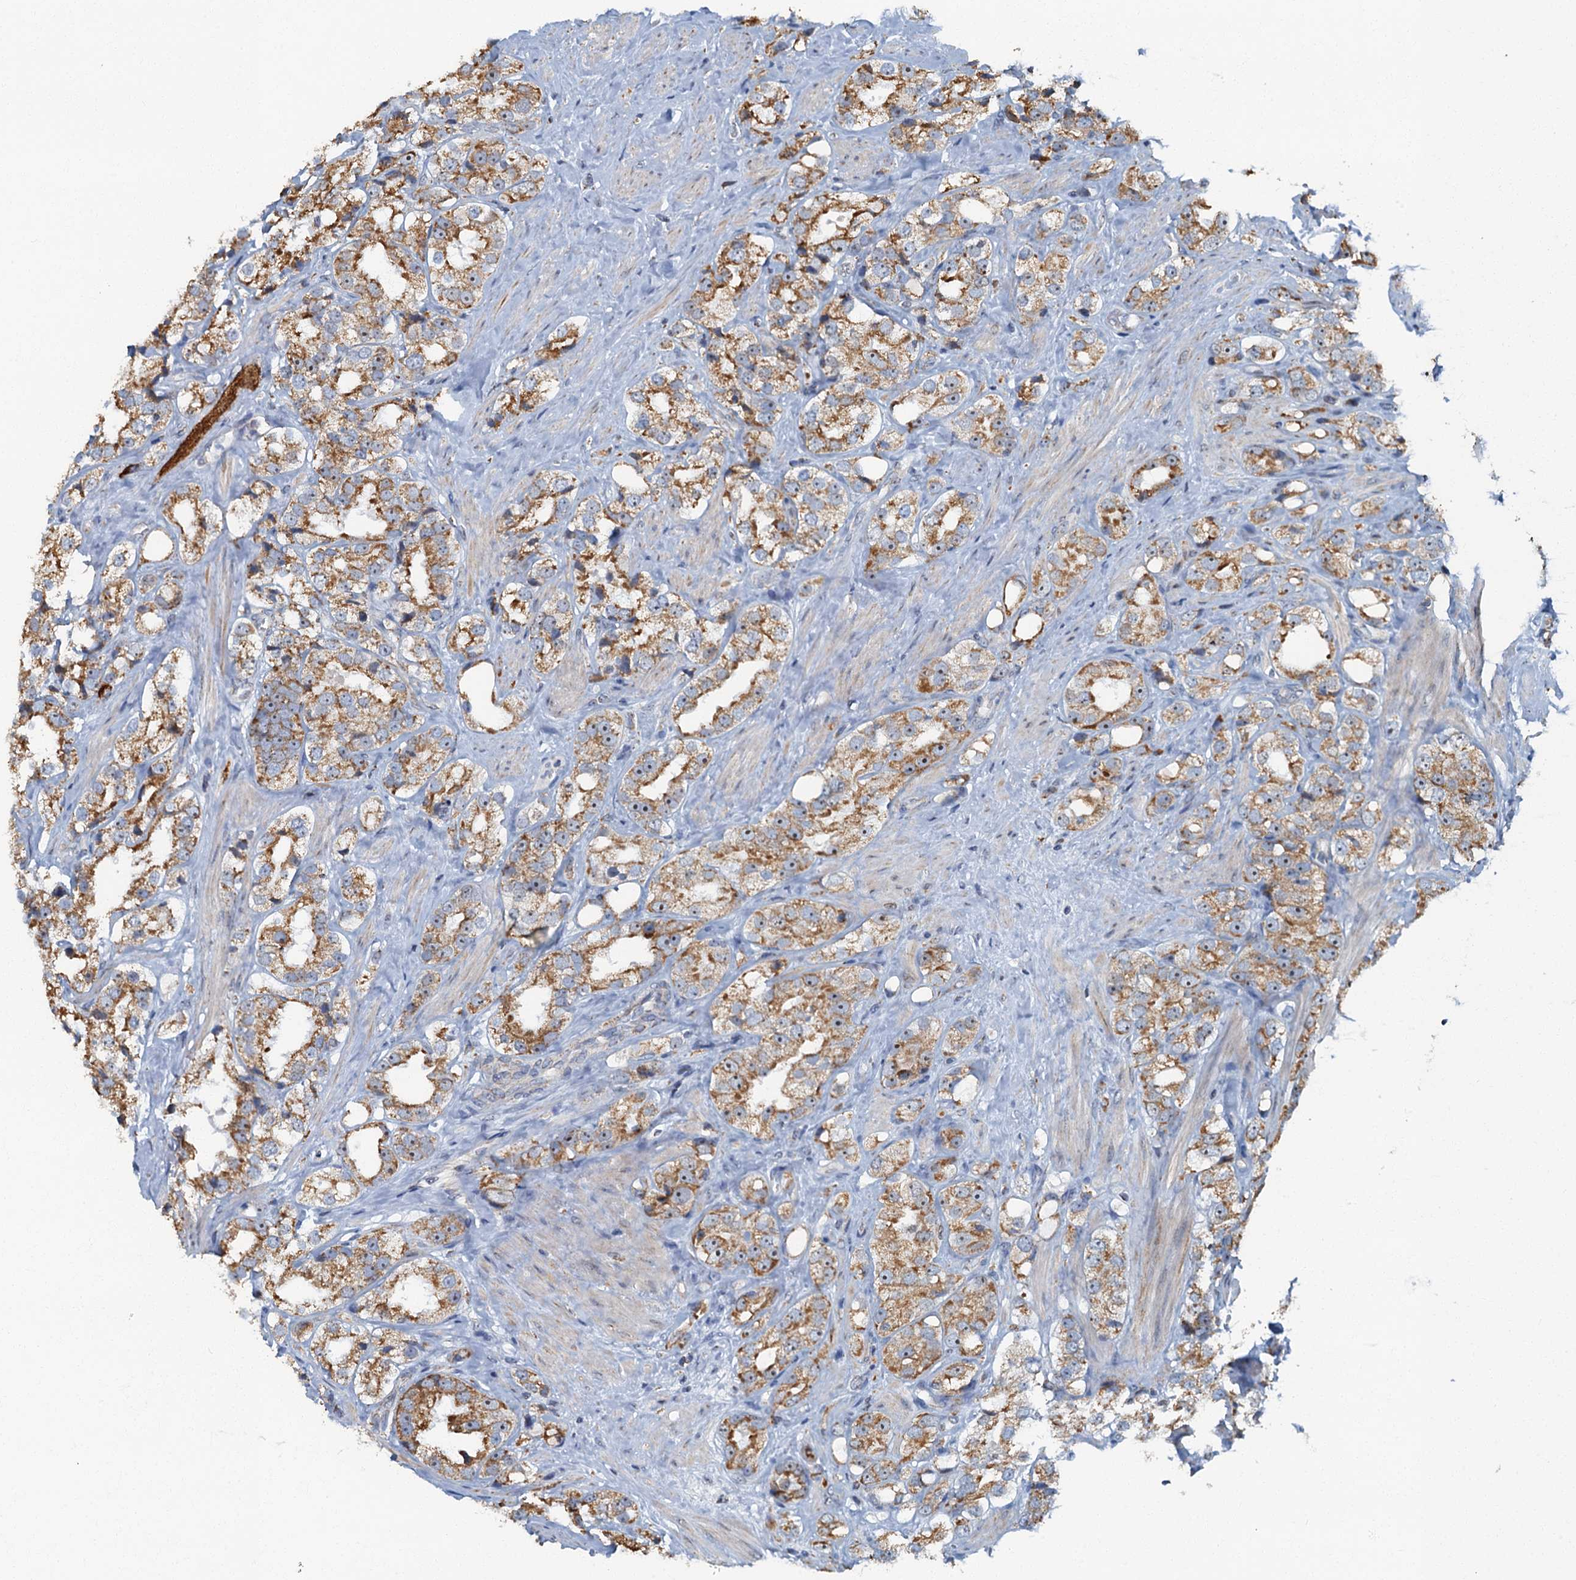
{"staining": {"intensity": "moderate", "quantity": ">75%", "location": "cytoplasmic/membranous"}, "tissue": "prostate cancer", "cell_type": "Tumor cells", "image_type": "cancer", "snomed": [{"axis": "morphology", "description": "Adenocarcinoma, NOS"}, {"axis": "topography", "description": "Prostate"}], "caption": "IHC micrograph of human adenocarcinoma (prostate) stained for a protein (brown), which displays medium levels of moderate cytoplasmic/membranous positivity in about >75% of tumor cells.", "gene": "RAD9B", "patient": {"sex": "male", "age": 79}}